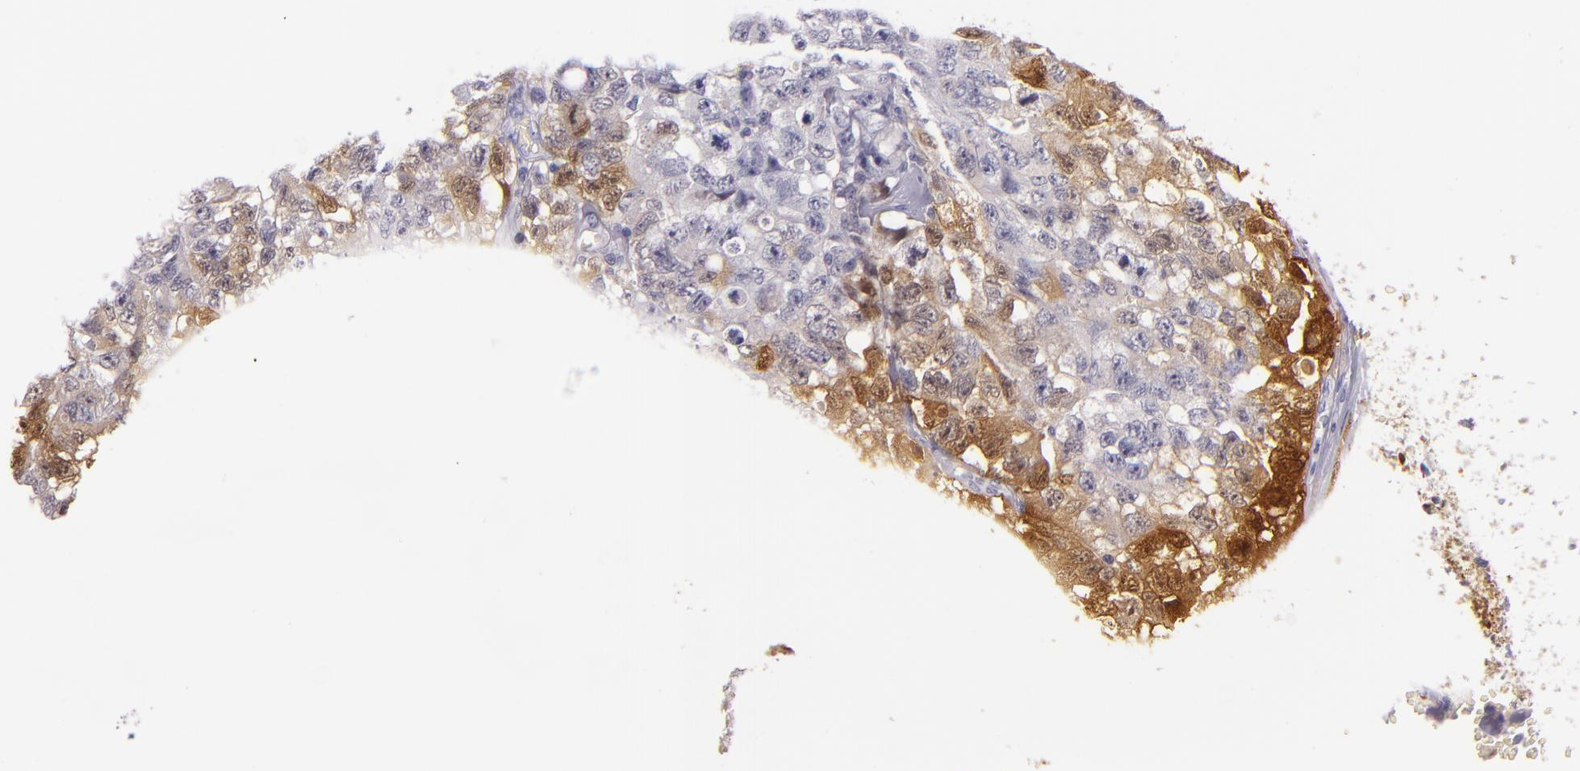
{"staining": {"intensity": "strong", "quantity": "25%-75%", "location": "cytoplasmic/membranous,nuclear"}, "tissue": "testis cancer", "cell_type": "Tumor cells", "image_type": "cancer", "snomed": [{"axis": "morphology", "description": "Carcinoma, Embryonal, NOS"}, {"axis": "topography", "description": "Testis"}], "caption": "Immunohistochemical staining of testis cancer demonstrates strong cytoplasmic/membranous and nuclear protein staining in about 25%-75% of tumor cells. Immunohistochemistry stains the protein in brown and the nuclei are stained blue.", "gene": "MT1A", "patient": {"sex": "male", "age": 31}}